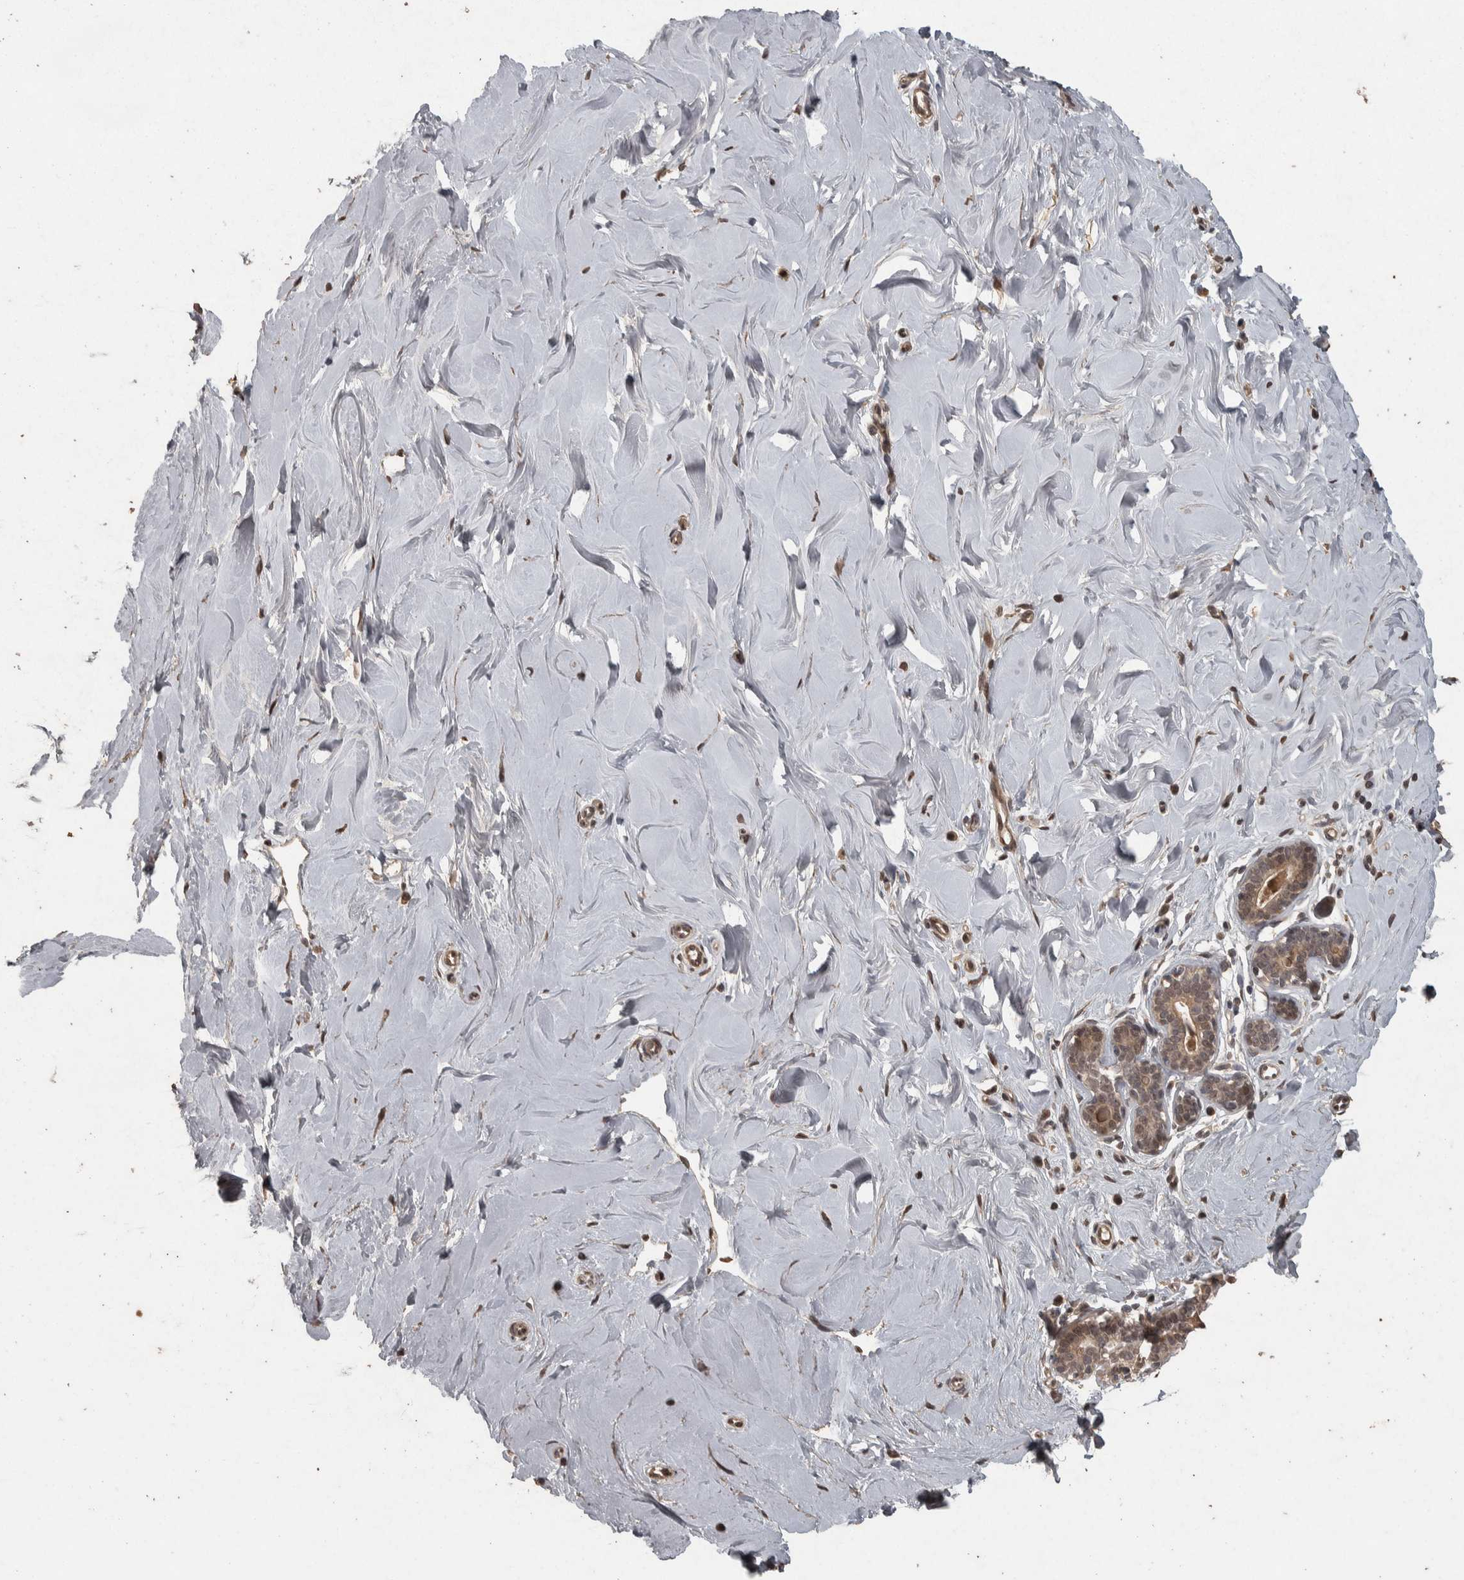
{"staining": {"intensity": "moderate", "quantity": ">75%", "location": "cytoplasmic/membranous"}, "tissue": "breast", "cell_type": "Adipocytes", "image_type": "normal", "snomed": [{"axis": "morphology", "description": "Normal tissue, NOS"}, {"axis": "topography", "description": "Breast"}], "caption": "Breast stained with a brown dye demonstrates moderate cytoplasmic/membranous positive positivity in about >75% of adipocytes.", "gene": "ACO1", "patient": {"sex": "female", "age": 23}}